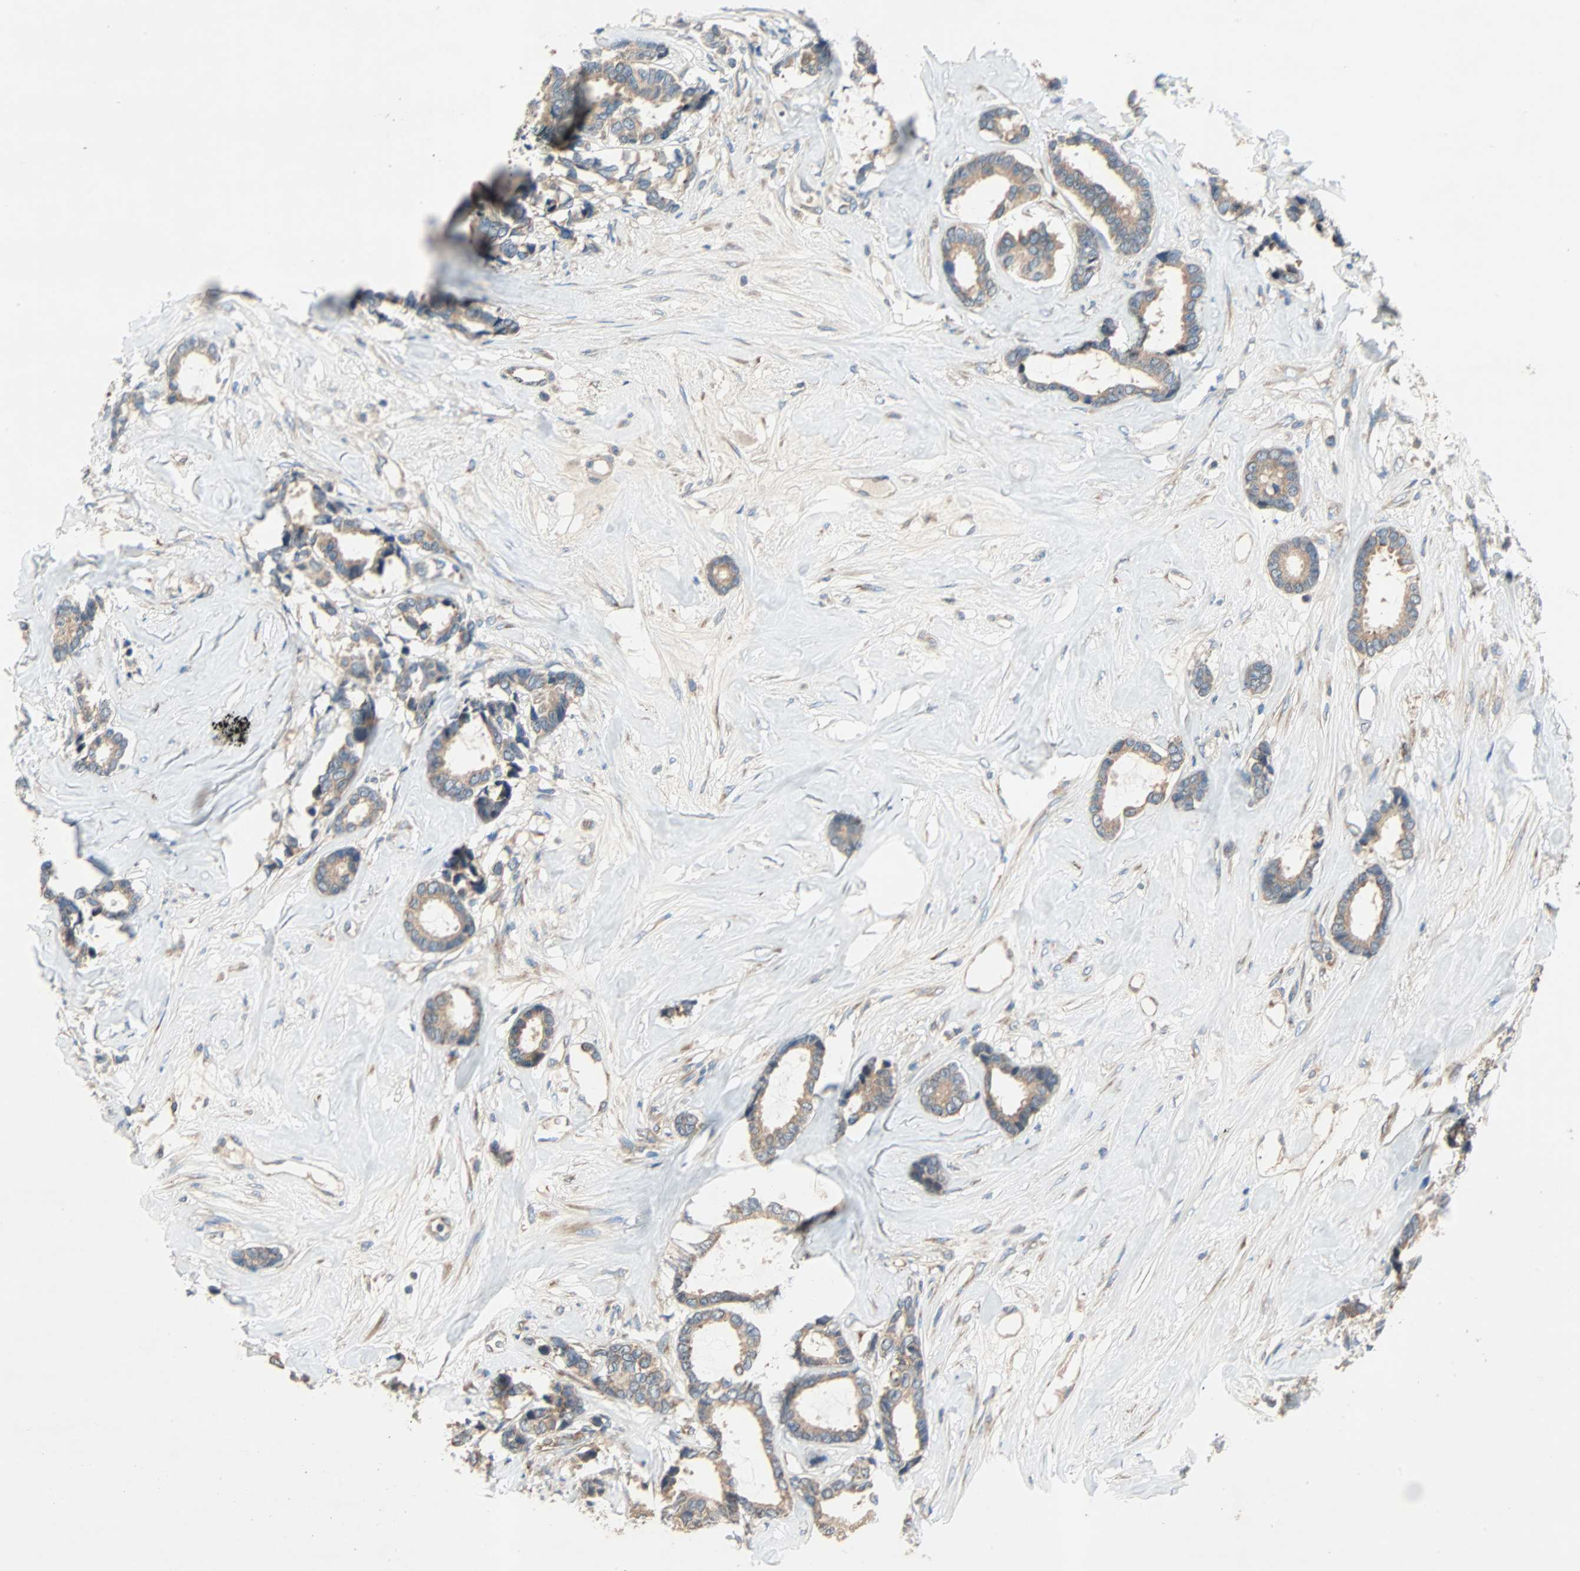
{"staining": {"intensity": "moderate", "quantity": ">75%", "location": "cytoplasmic/membranous"}, "tissue": "breast cancer", "cell_type": "Tumor cells", "image_type": "cancer", "snomed": [{"axis": "morphology", "description": "Duct carcinoma"}, {"axis": "topography", "description": "Breast"}], "caption": "Immunohistochemical staining of human breast cancer (infiltrating ductal carcinoma) exhibits medium levels of moderate cytoplasmic/membranous positivity in approximately >75% of tumor cells. (DAB (3,3'-diaminobenzidine) = brown stain, brightfield microscopy at high magnification).", "gene": "XYLT1", "patient": {"sex": "female", "age": 87}}